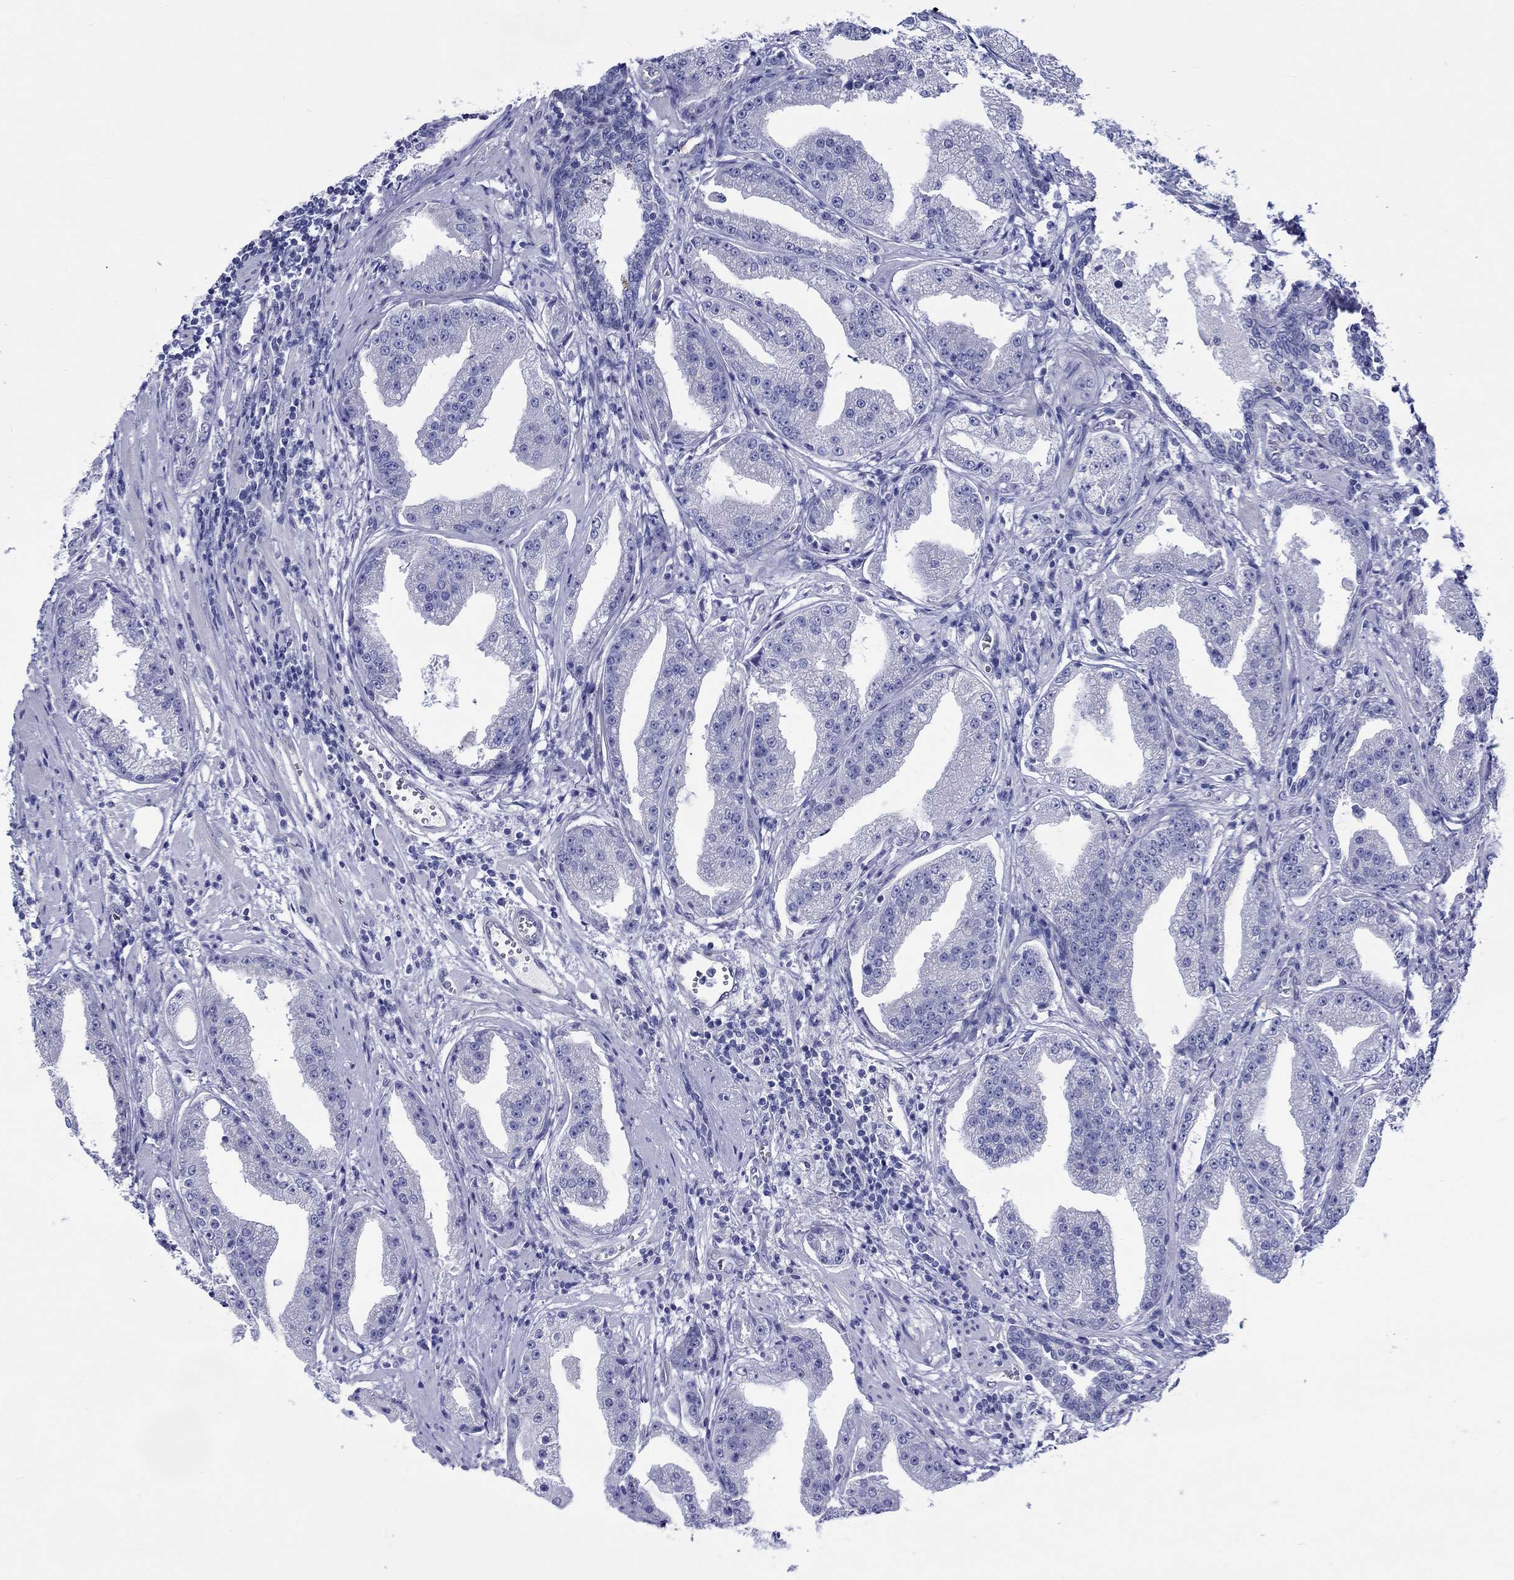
{"staining": {"intensity": "negative", "quantity": "none", "location": "none"}, "tissue": "prostate cancer", "cell_type": "Tumor cells", "image_type": "cancer", "snomed": [{"axis": "morphology", "description": "Adenocarcinoma, Low grade"}, {"axis": "topography", "description": "Prostate"}], "caption": "Immunohistochemistry of prostate cancer reveals no expression in tumor cells. Nuclei are stained in blue.", "gene": "SH2D7", "patient": {"sex": "male", "age": 62}}